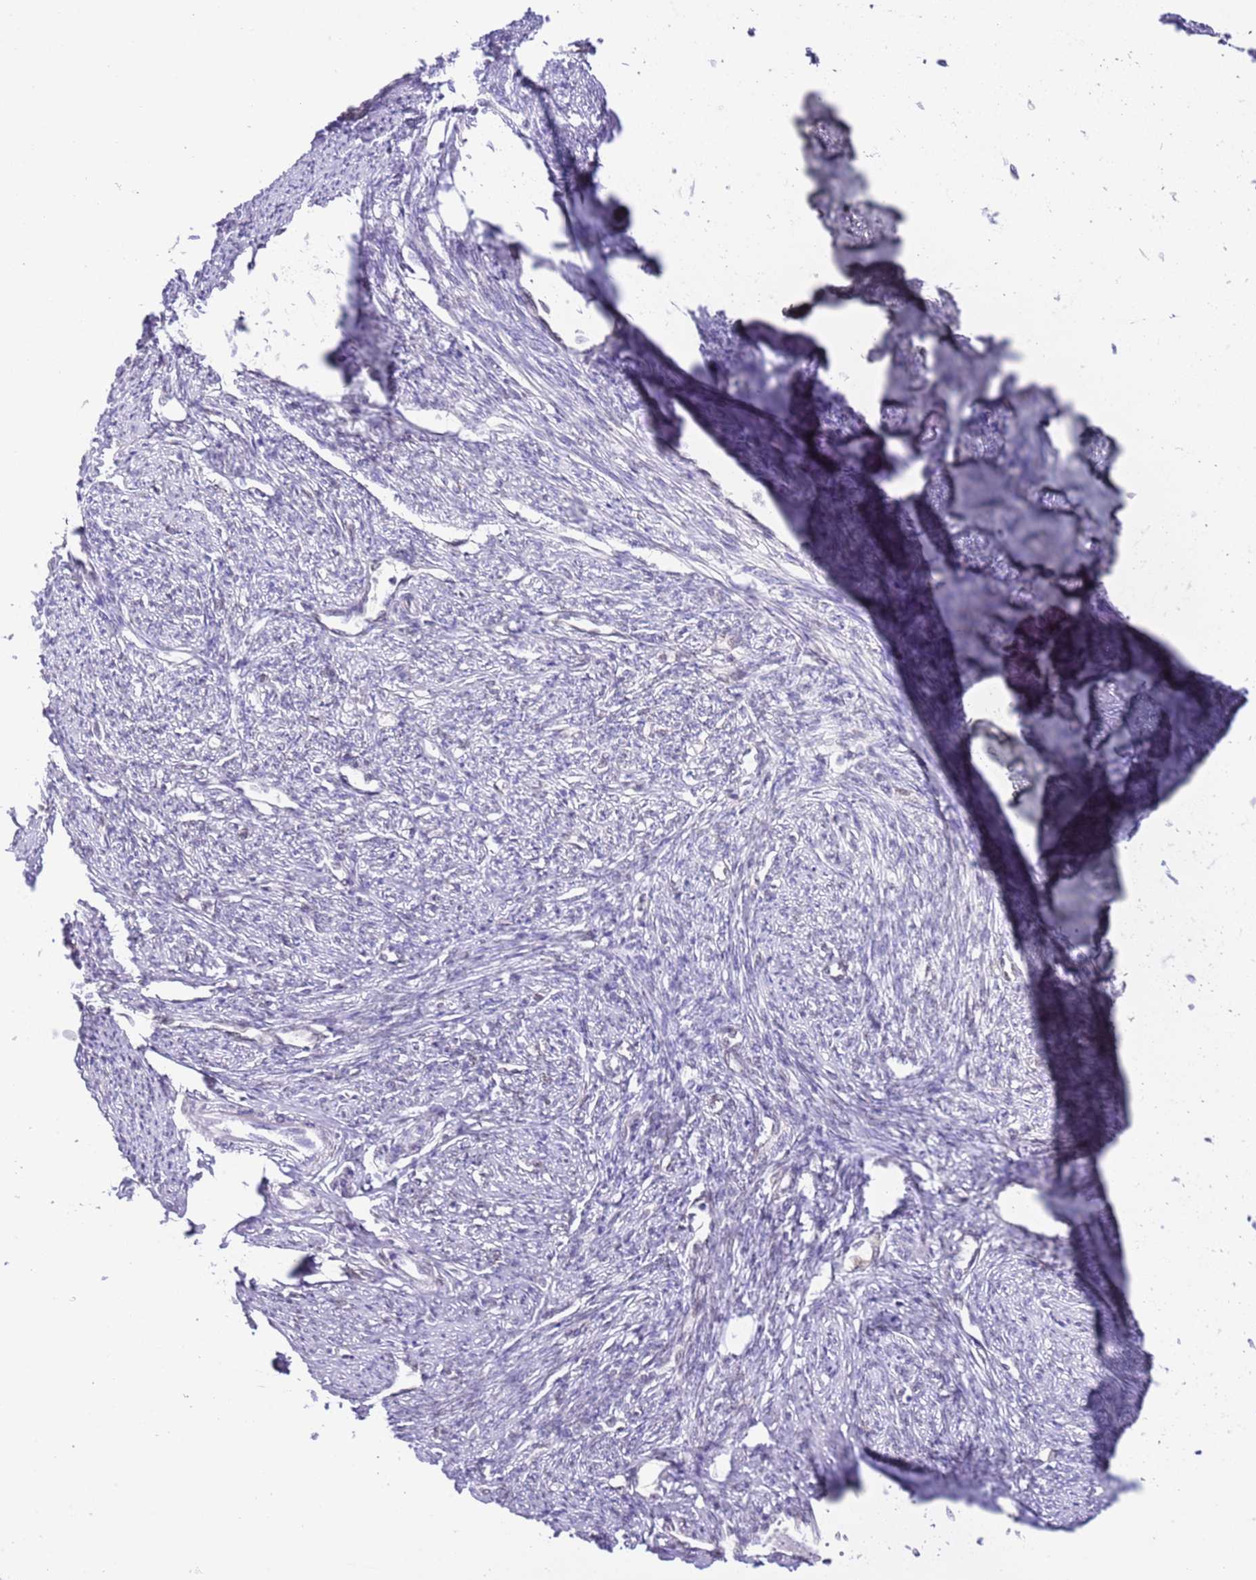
{"staining": {"intensity": "negative", "quantity": "none", "location": "none"}, "tissue": "smooth muscle", "cell_type": "Smooth muscle cells", "image_type": "normal", "snomed": [{"axis": "morphology", "description": "Normal tissue, NOS"}, {"axis": "topography", "description": "Smooth muscle"}, {"axis": "topography", "description": "Uterus"}], "caption": "Image shows no significant protein staining in smooth muscle cells of benign smooth muscle. (Stains: DAB immunohistochemistry (IHC) with hematoxylin counter stain, Microscopy: brightfield microscopy at high magnification).", "gene": "EBPL", "patient": {"sex": "female", "age": 59}}